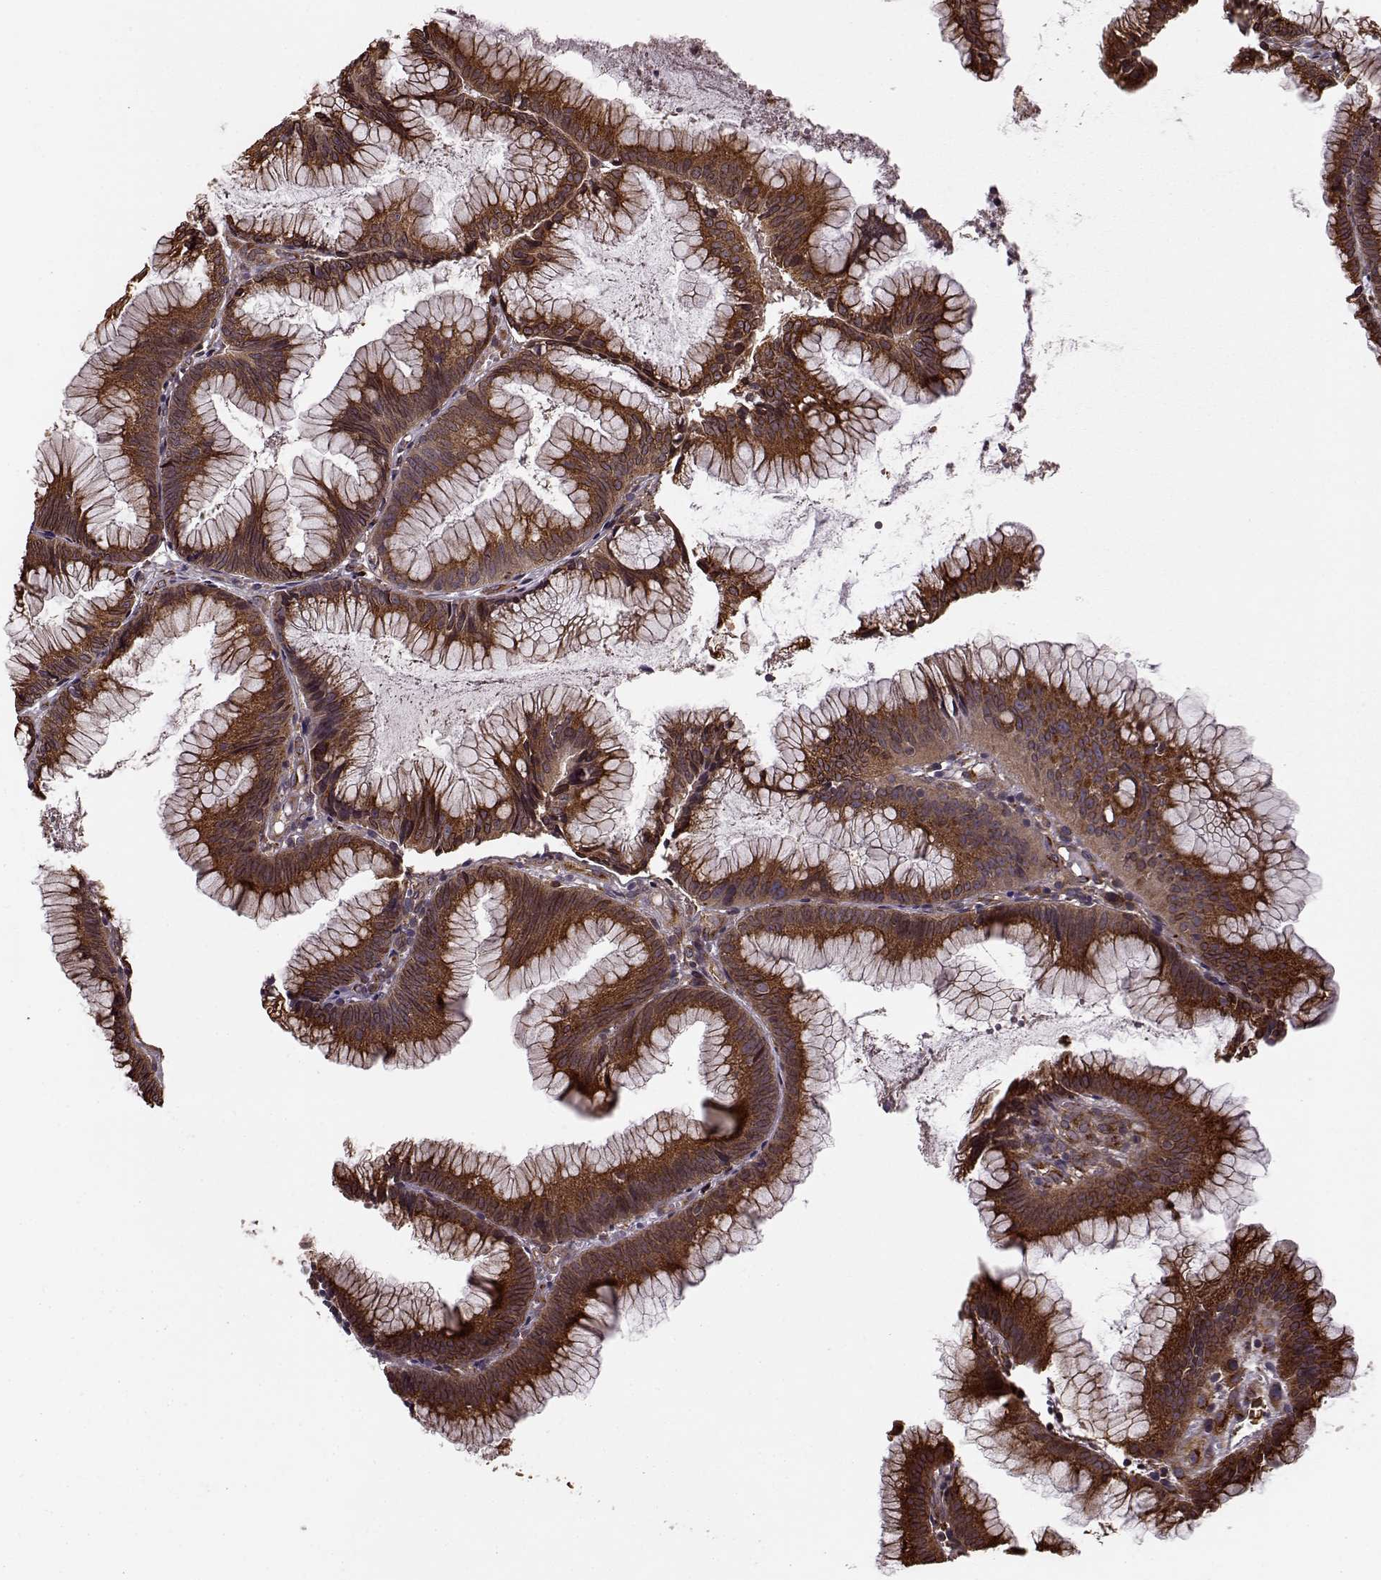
{"staining": {"intensity": "strong", "quantity": ">75%", "location": "cytoplasmic/membranous"}, "tissue": "colorectal cancer", "cell_type": "Tumor cells", "image_type": "cancer", "snomed": [{"axis": "morphology", "description": "Adenocarcinoma, NOS"}, {"axis": "topography", "description": "Colon"}], "caption": "This is an image of immunohistochemistry (IHC) staining of colorectal adenocarcinoma, which shows strong expression in the cytoplasmic/membranous of tumor cells.", "gene": "YIPF5", "patient": {"sex": "female", "age": 78}}